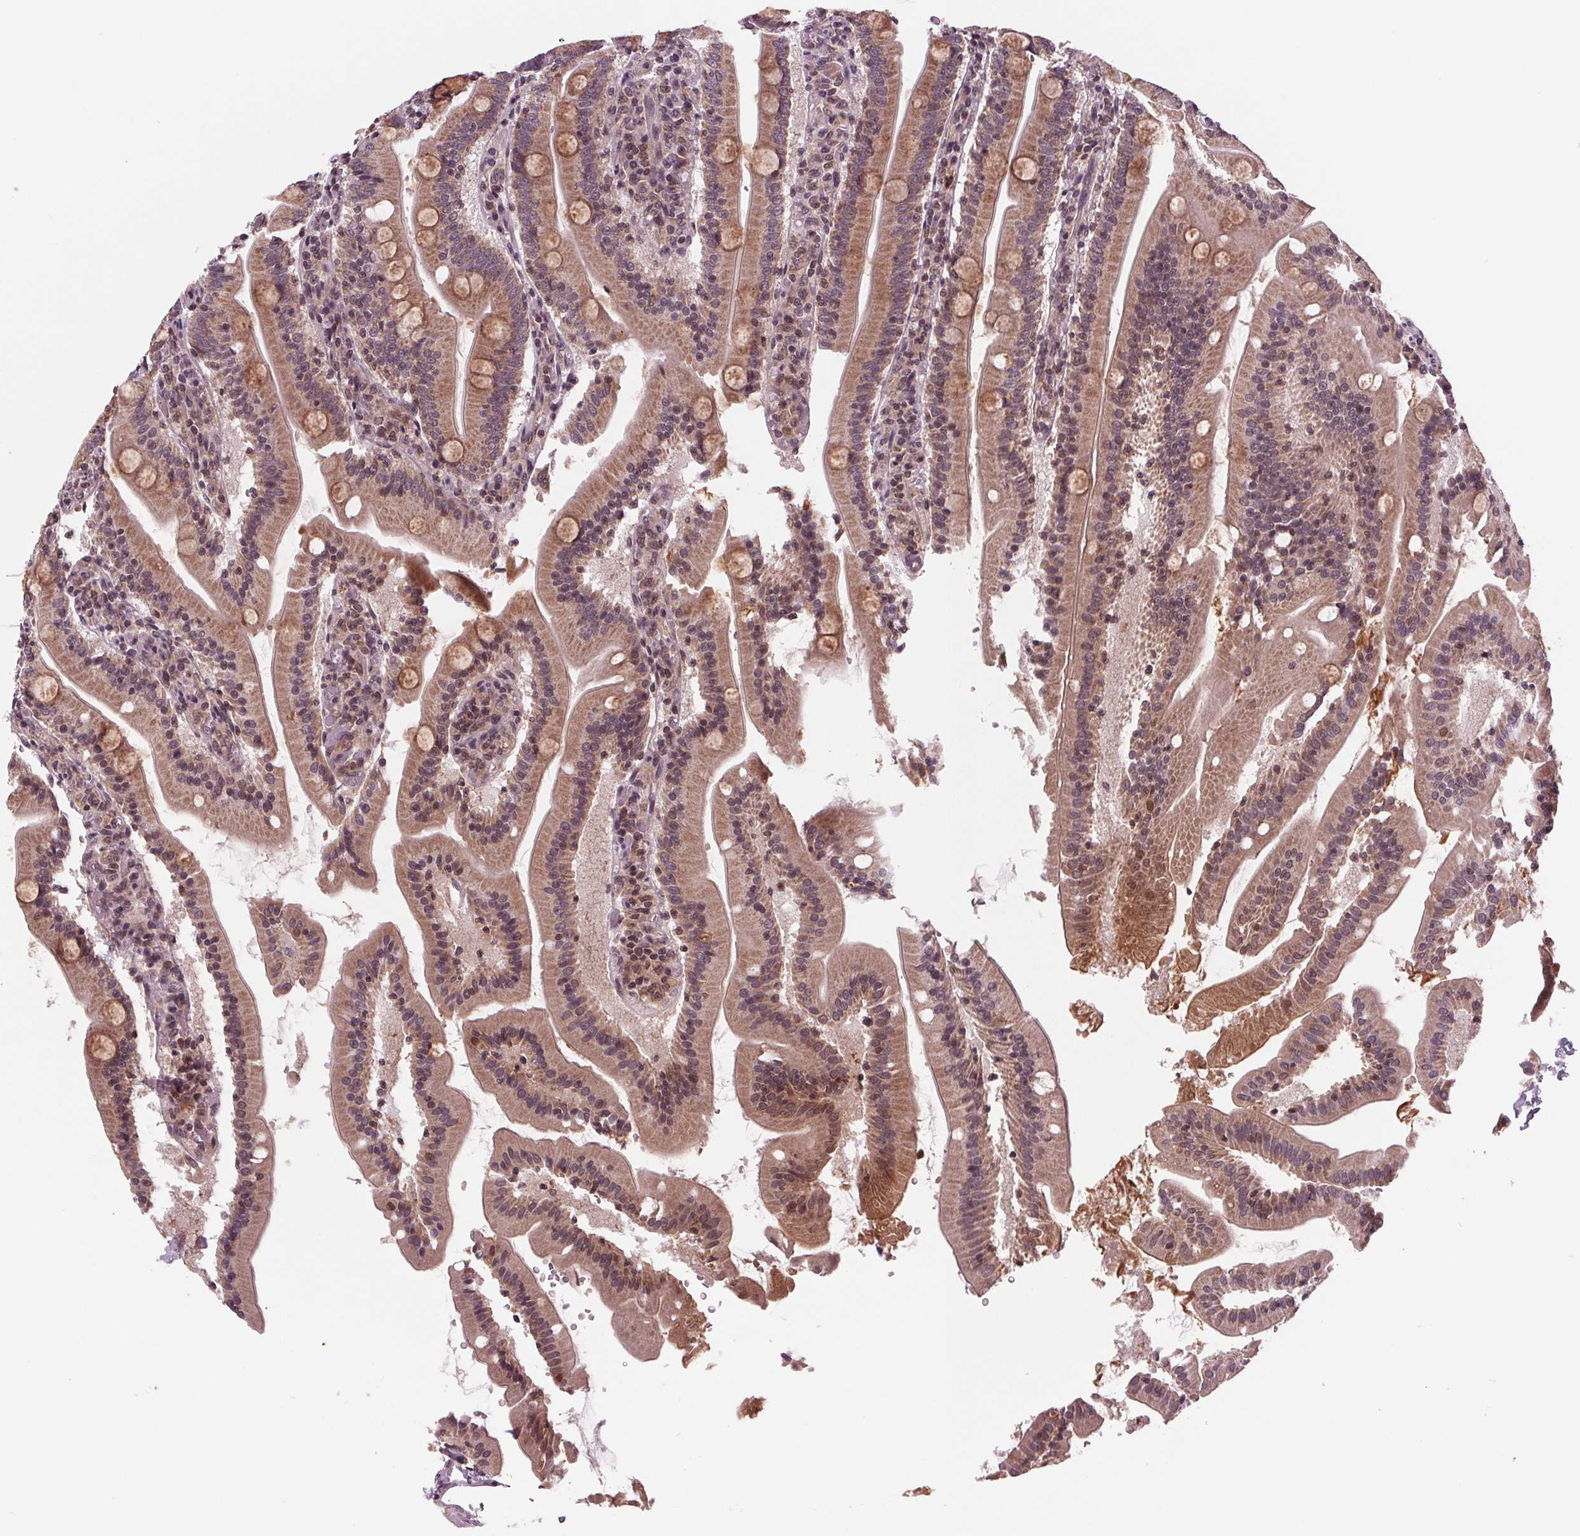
{"staining": {"intensity": "strong", "quantity": ">75%", "location": "cytoplasmic/membranous"}, "tissue": "small intestine", "cell_type": "Glandular cells", "image_type": "normal", "snomed": [{"axis": "morphology", "description": "Normal tissue, NOS"}, {"axis": "topography", "description": "Small intestine"}], "caption": "The micrograph shows immunohistochemical staining of unremarkable small intestine. There is strong cytoplasmic/membranous positivity is seen in about >75% of glandular cells.", "gene": "STAT3", "patient": {"sex": "male", "age": 37}}